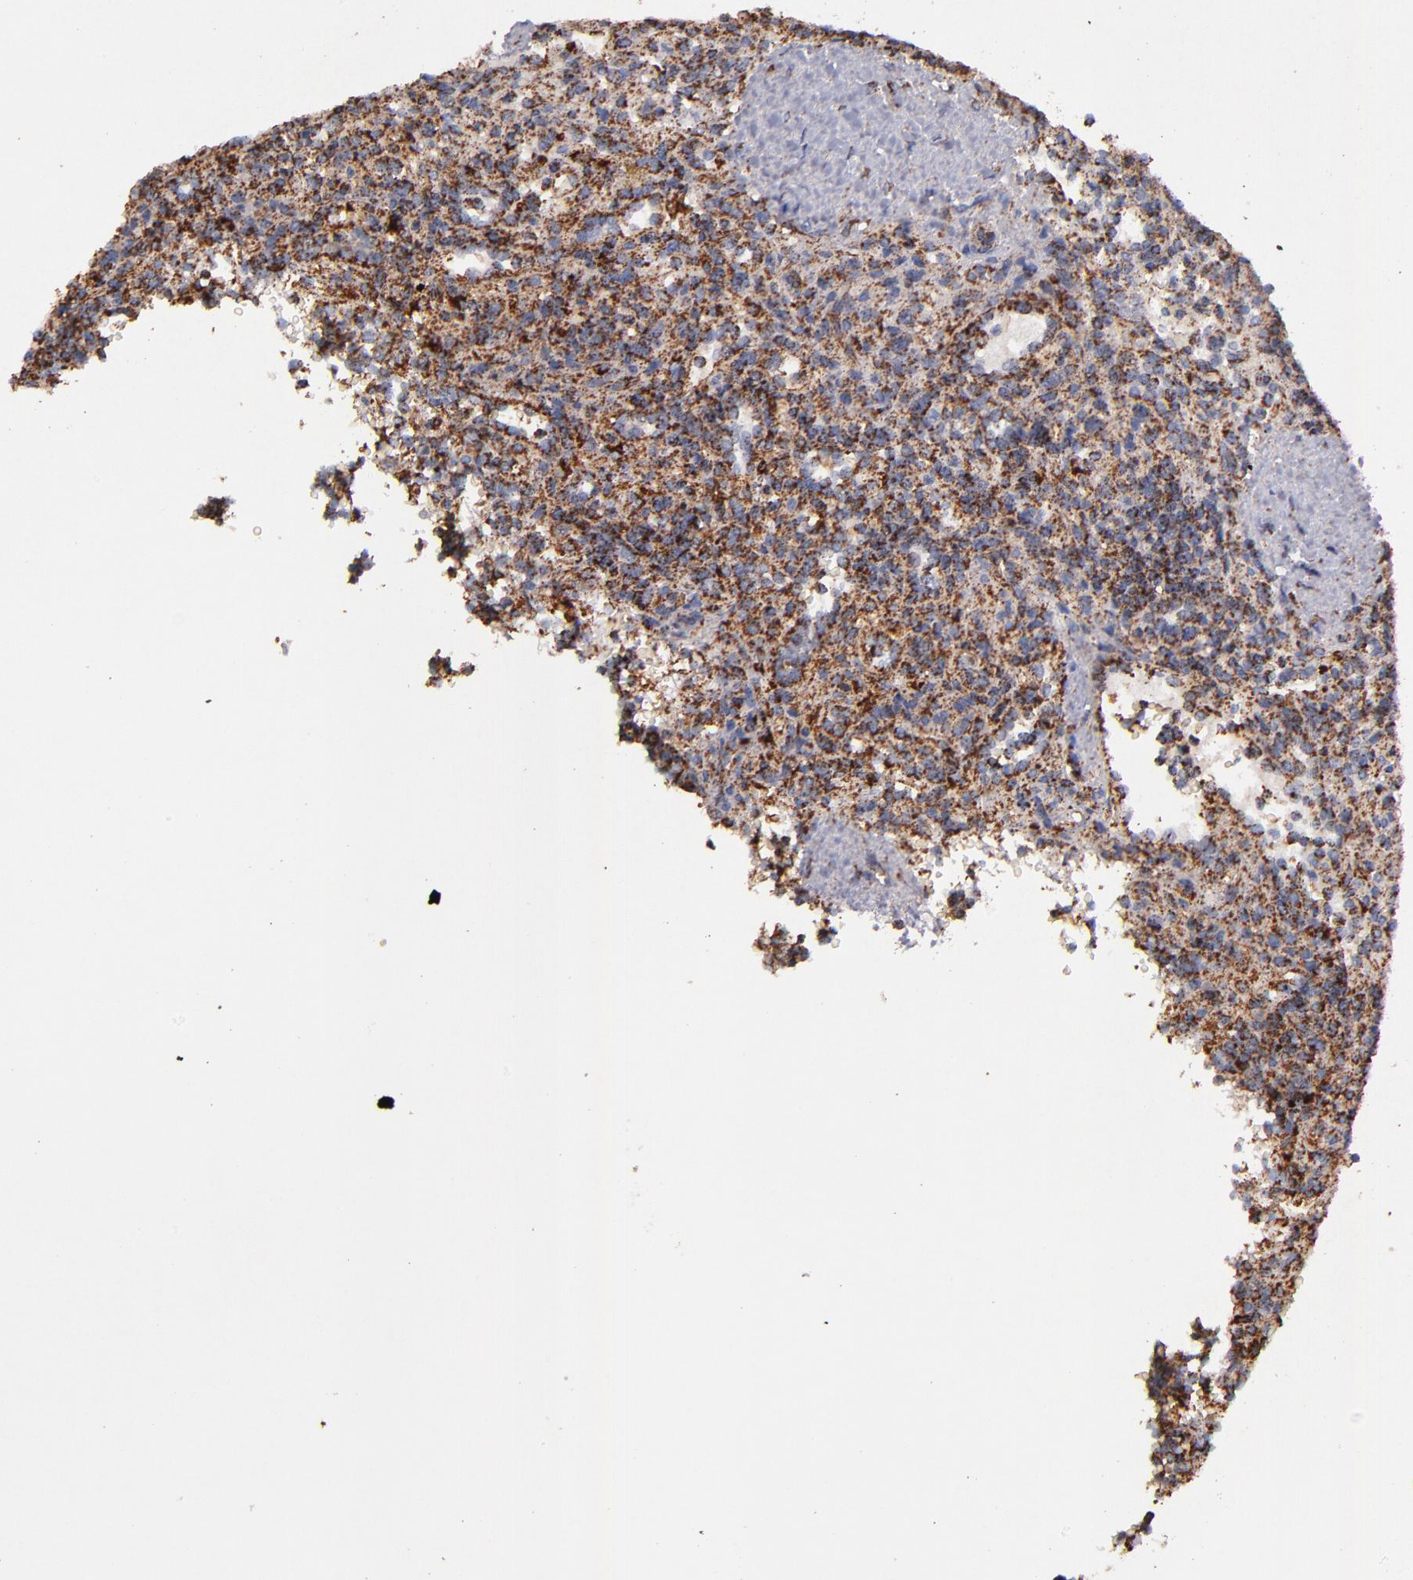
{"staining": {"intensity": "moderate", "quantity": ">75%", "location": "cytoplasmic/membranous"}, "tissue": "lymphoma", "cell_type": "Tumor cells", "image_type": "cancer", "snomed": [{"axis": "morphology", "description": "Malignant lymphoma, non-Hodgkin's type, Low grade"}, {"axis": "topography", "description": "Spleen"}], "caption": "An immunohistochemistry (IHC) histopathology image of tumor tissue is shown. Protein staining in brown highlights moderate cytoplasmic/membranous positivity in malignant lymphoma, non-Hodgkin's type (low-grade) within tumor cells.", "gene": "DLST", "patient": {"sex": "male", "age": 67}}